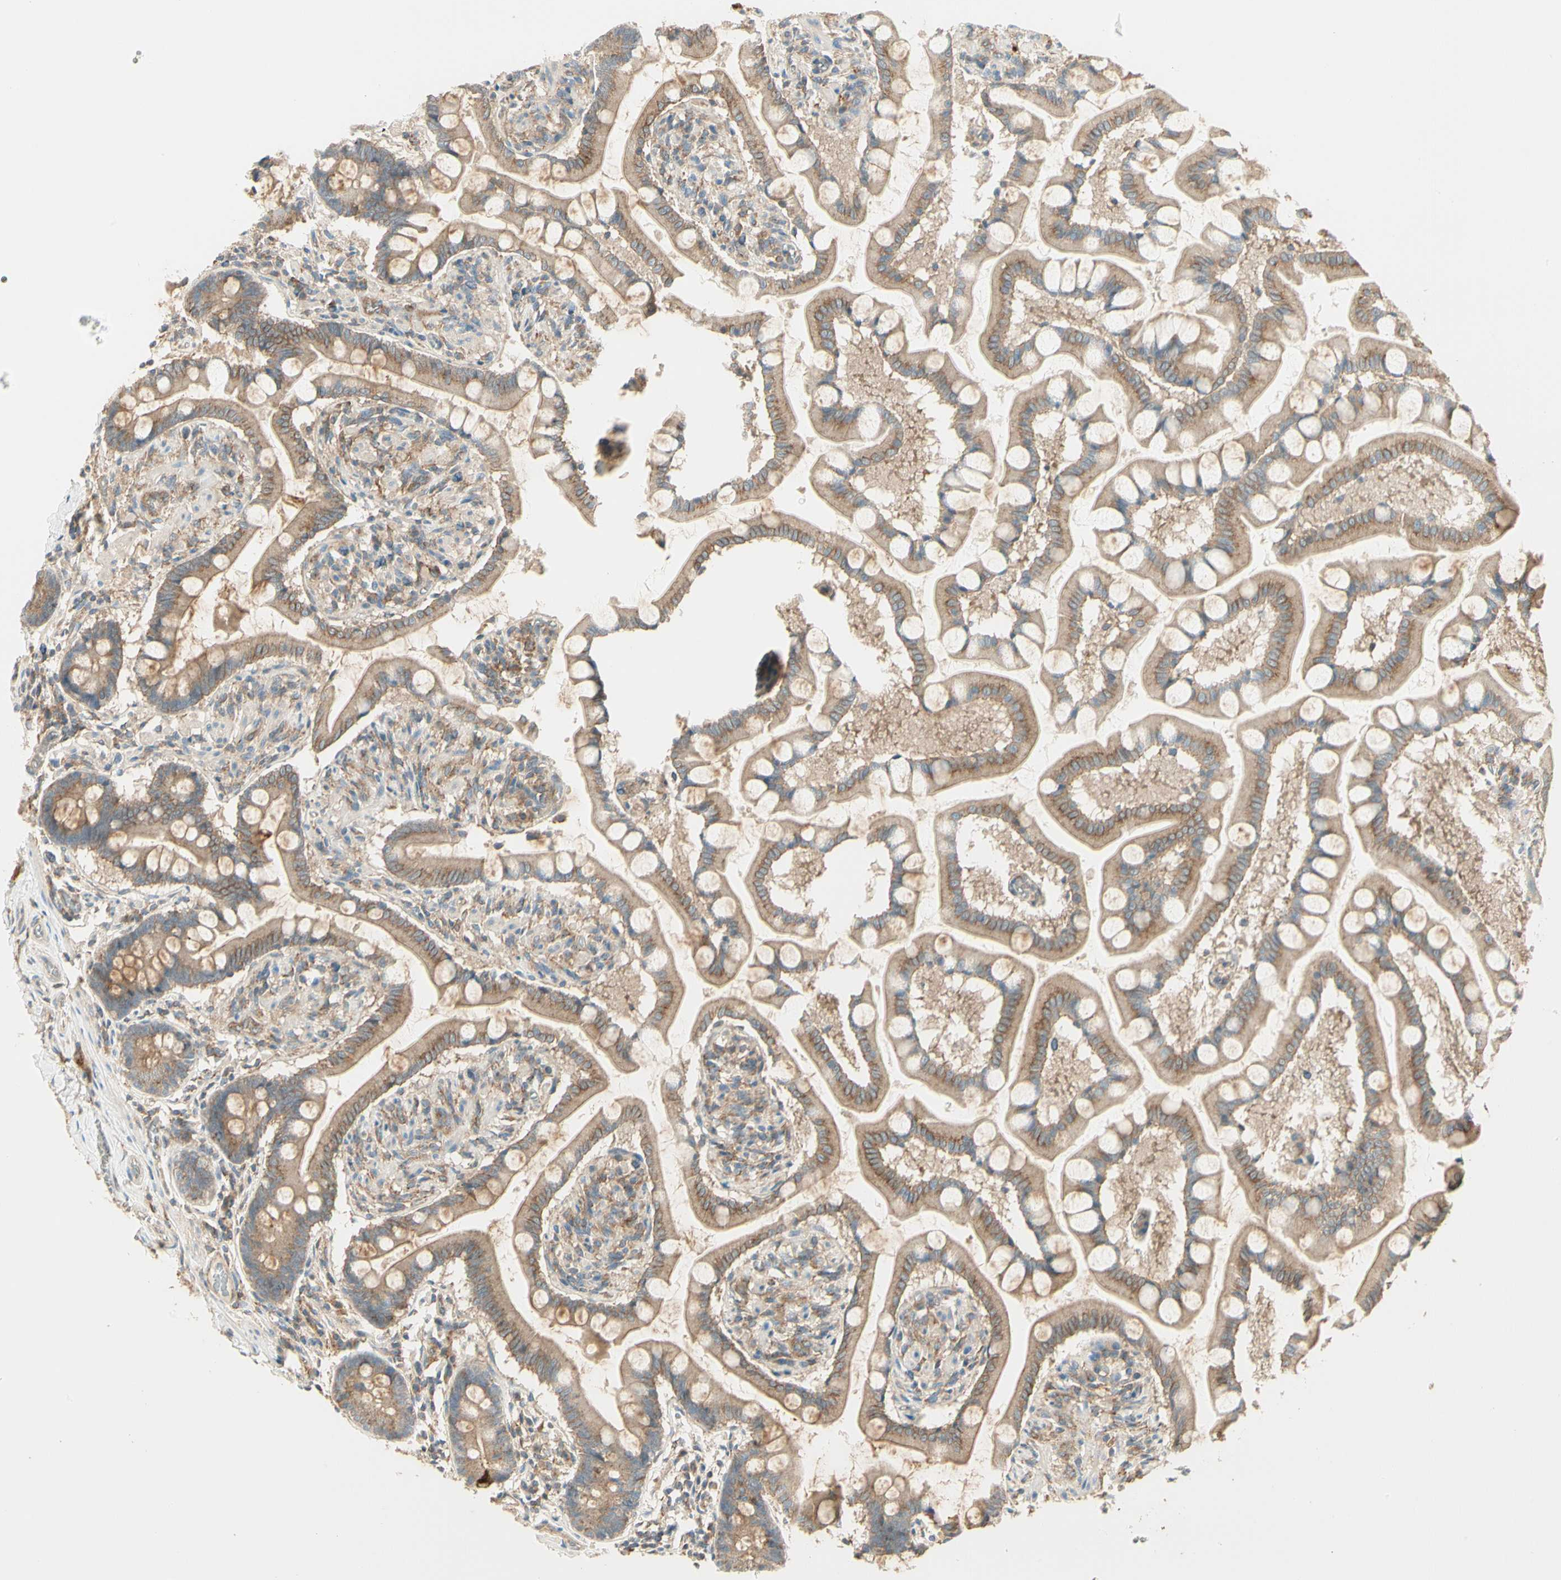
{"staining": {"intensity": "moderate", "quantity": ">75%", "location": "cytoplasmic/membranous"}, "tissue": "small intestine", "cell_type": "Glandular cells", "image_type": "normal", "snomed": [{"axis": "morphology", "description": "Normal tissue, NOS"}, {"axis": "topography", "description": "Small intestine"}], "caption": "Small intestine stained for a protein (brown) demonstrates moderate cytoplasmic/membranous positive expression in about >75% of glandular cells.", "gene": "AGFG1", "patient": {"sex": "male", "age": 41}}